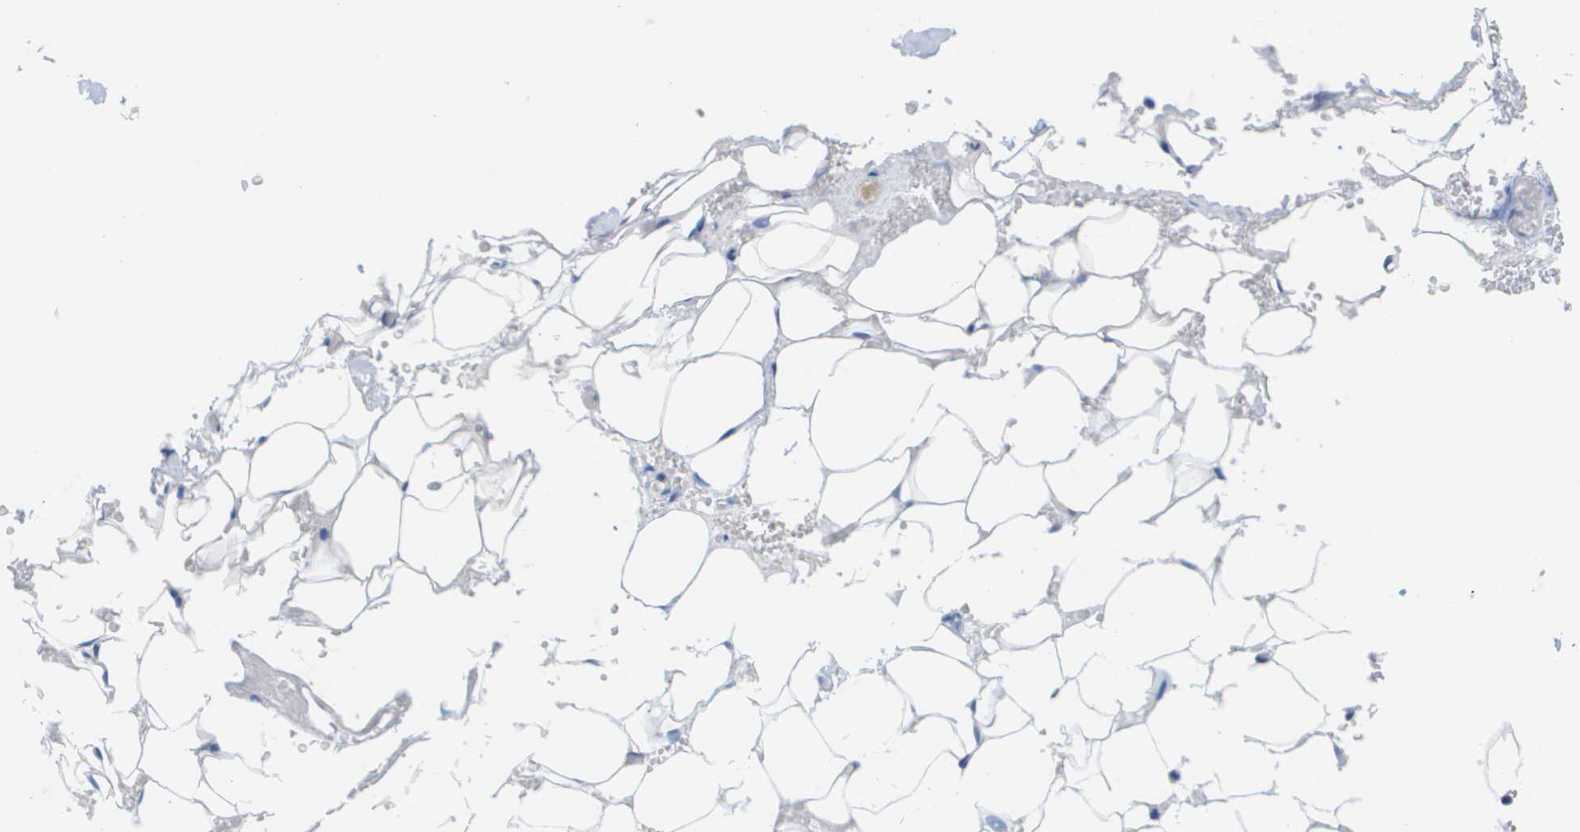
{"staining": {"intensity": "negative", "quantity": "none", "location": "none"}, "tissue": "adipose tissue", "cell_type": "Adipocytes", "image_type": "normal", "snomed": [{"axis": "morphology", "description": "Normal tissue, NOS"}, {"axis": "morphology", "description": "Adenocarcinoma, NOS"}, {"axis": "topography", "description": "Duodenum"}, {"axis": "topography", "description": "Peripheral nerve tissue"}], "caption": "An immunohistochemistry photomicrograph of normal adipose tissue is shown. There is no staining in adipocytes of adipose tissue. Nuclei are stained in blue.", "gene": "APOA1", "patient": {"sex": "female", "age": 60}}